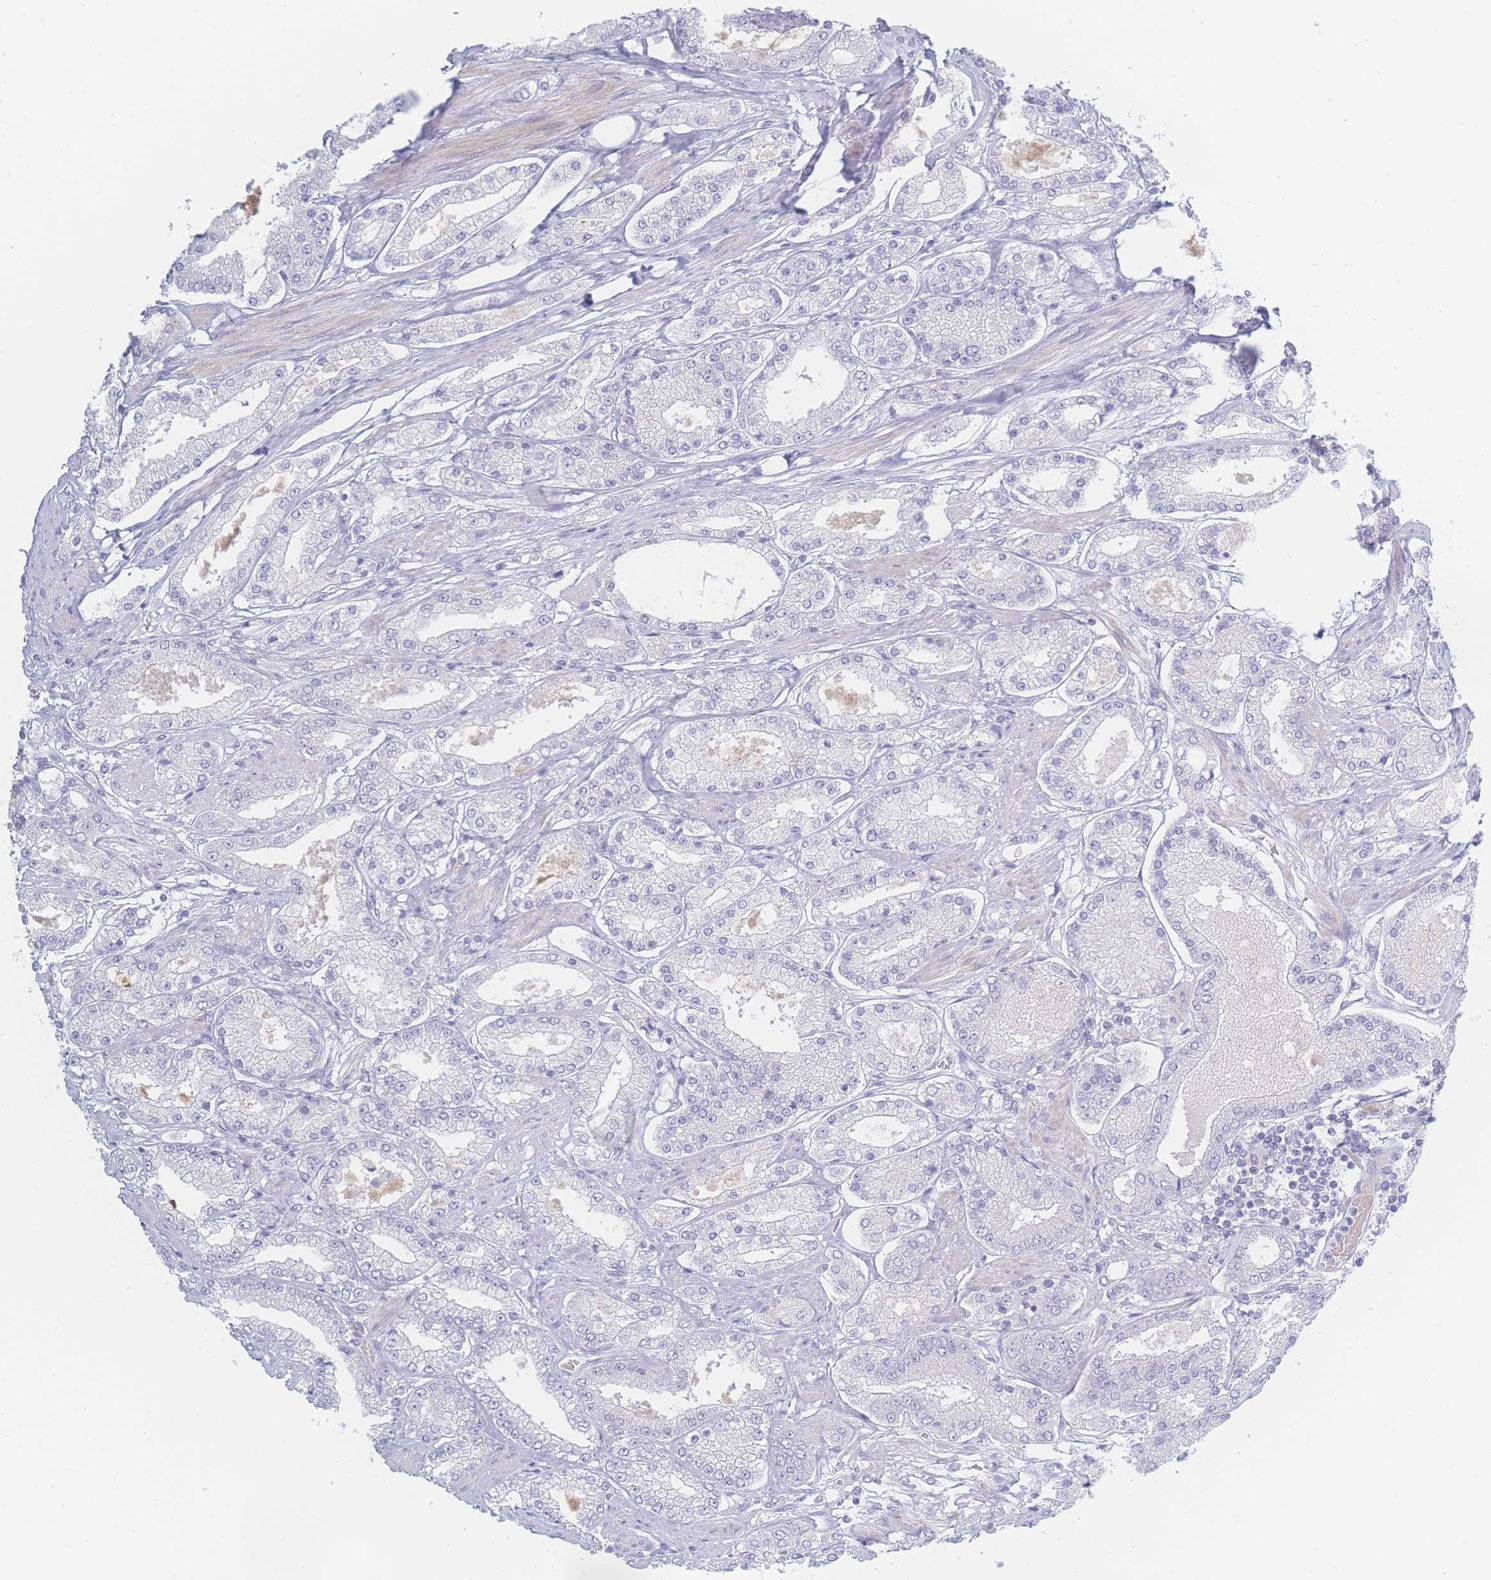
{"staining": {"intensity": "negative", "quantity": "none", "location": "none"}, "tissue": "prostate cancer", "cell_type": "Tumor cells", "image_type": "cancer", "snomed": [{"axis": "morphology", "description": "Adenocarcinoma, High grade"}, {"axis": "topography", "description": "Prostate"}], "caption": "There is no significant expression in tumor cells of adenocarcinoma (high-grade) (prostate).", "gene": "PRSS22", "patient": {"sex": "male", "age": 69}}